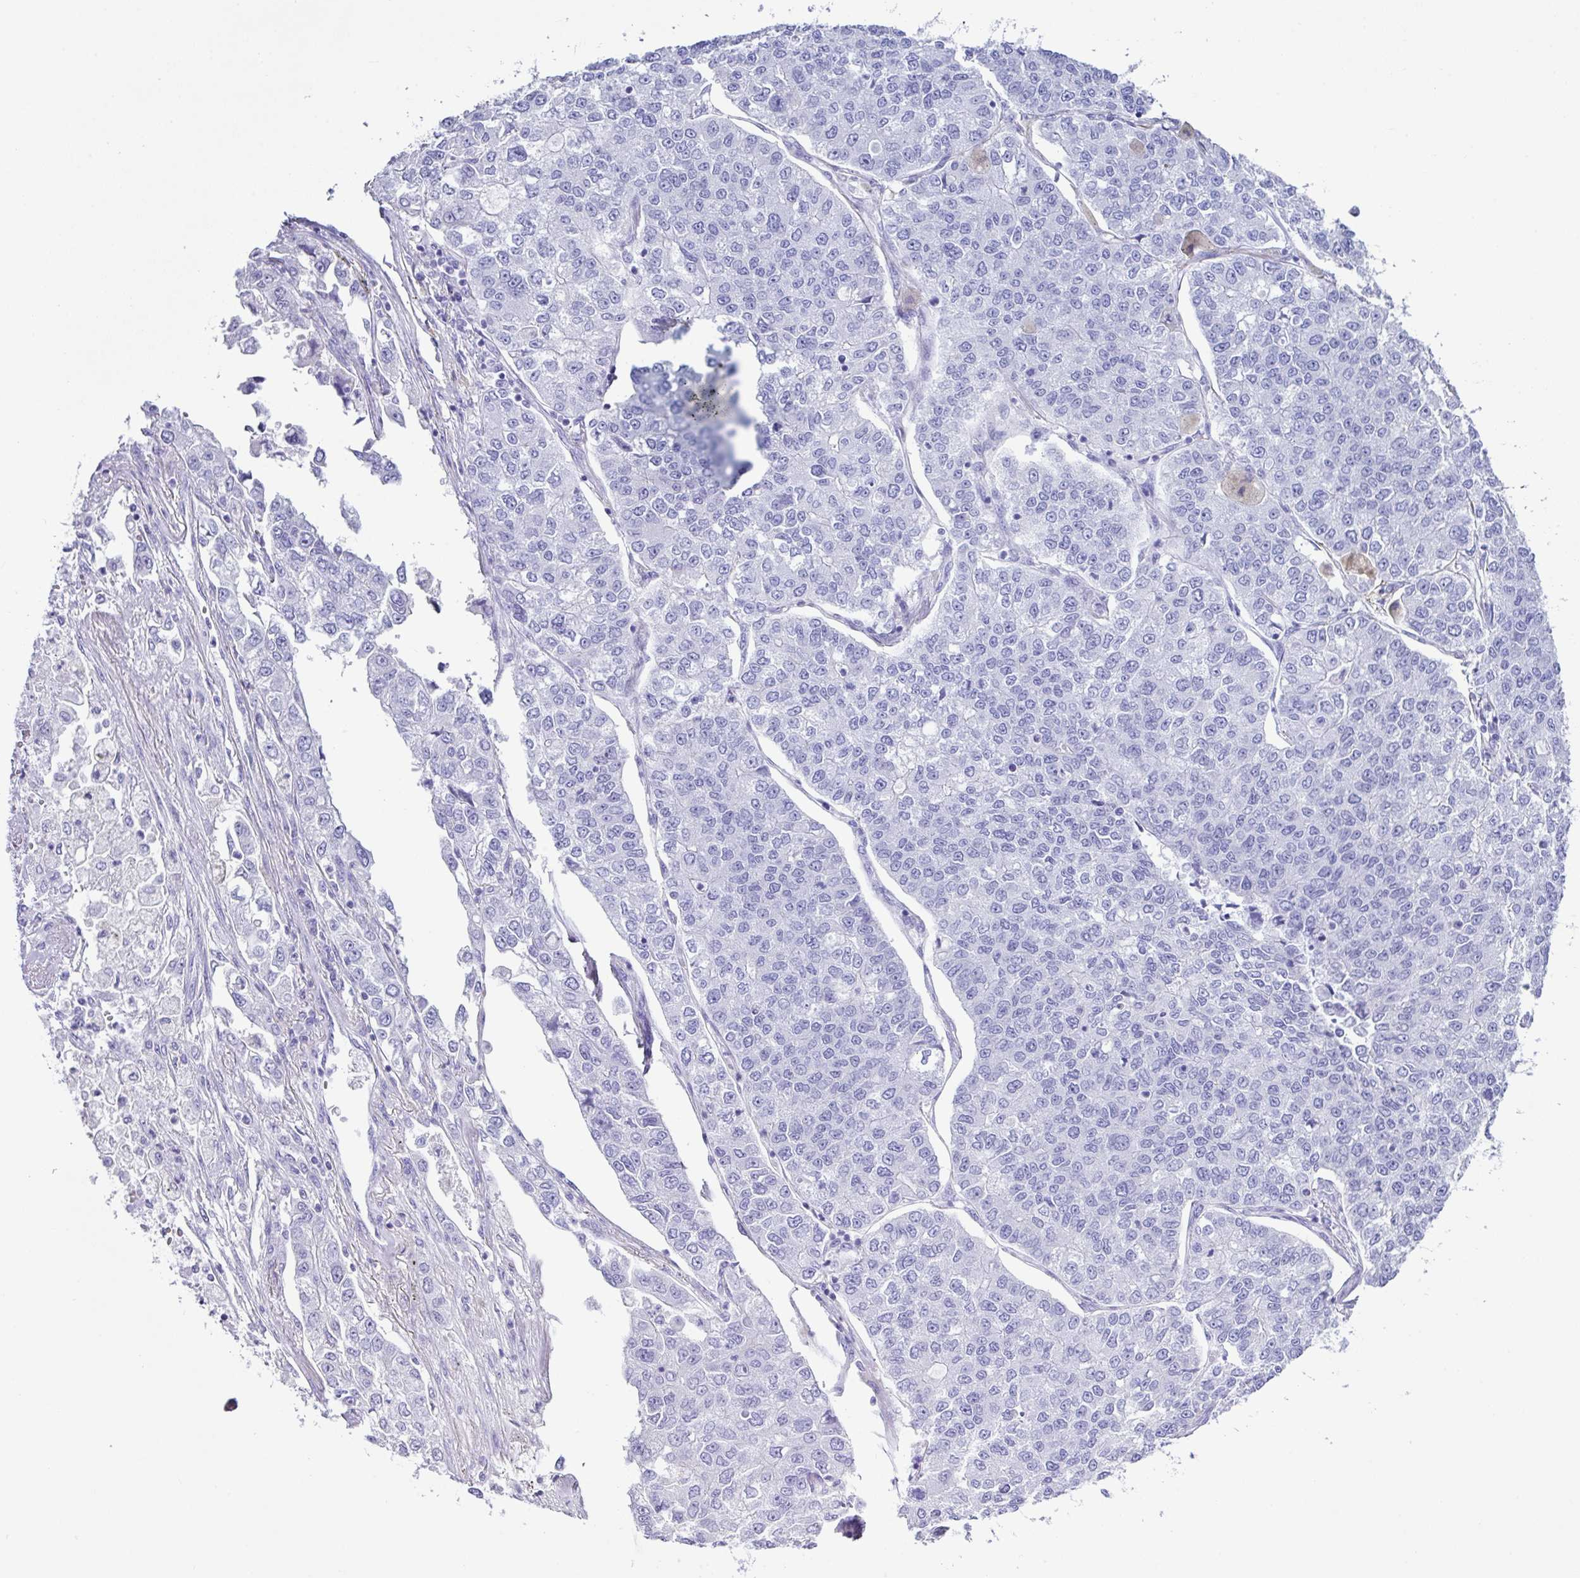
{"staining": {"intensity": "negative", "quantity": "none", "location": "none"}, "tissue": "lung cancer", "cell_type": "Tumor cells", "image_type": "cancer", "snomed": [{"axis": "morphology", "description": "Adenocarcinoma, NOS"}, {"axis": "topography", "description": "Lung"}], "caption": "Immunohistochemistry photomicrograph of human lung cancer (adenocarcinoma) stained for a protein (brown), which displays no expression in tumor cells.", "gene": "LGALS4", "patient": {"sex": "male", "age": 49}}